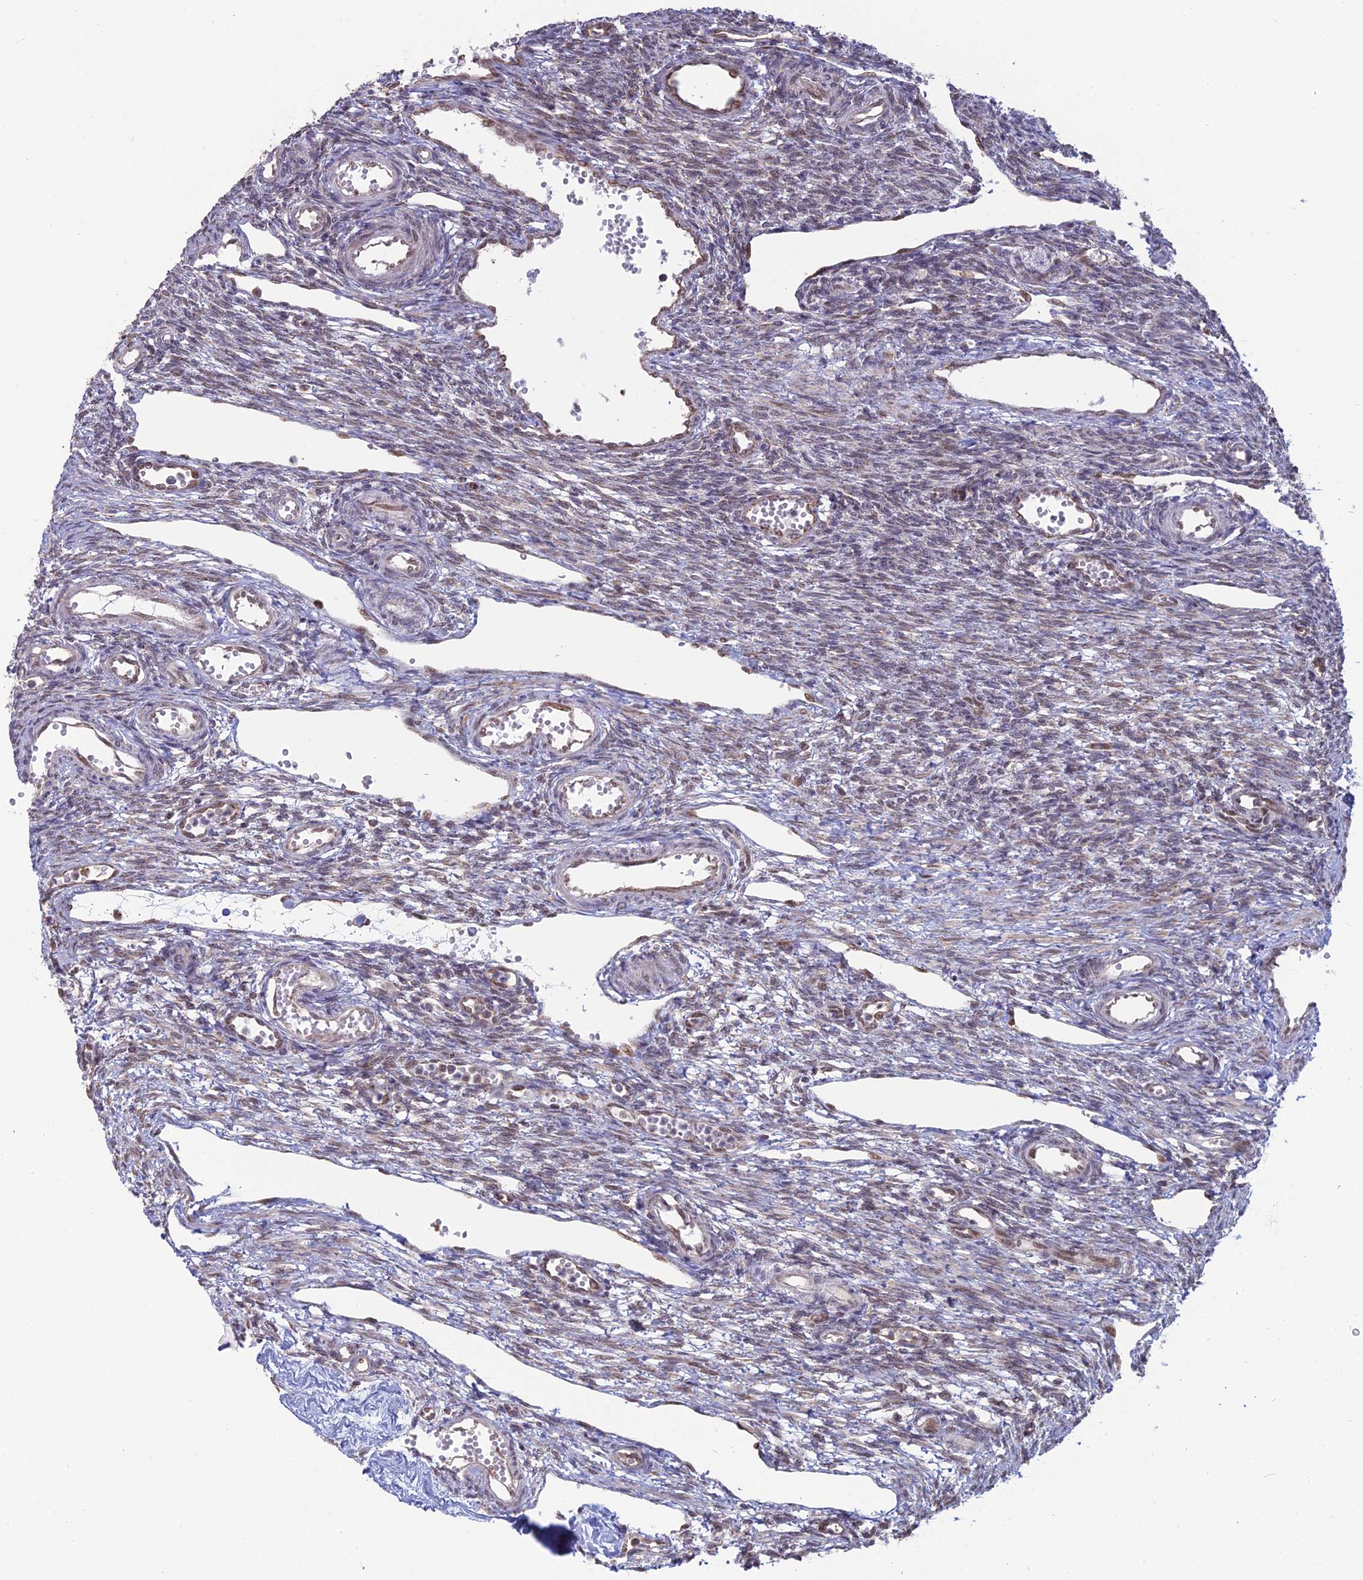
{"staining": {"intensity": "weak", "quantity": "<25%", "location": "cytoplasmic/membranous"}, "tissue": "ovary", "cell_type": "Ovarian stroma cells", "image_type": "normal", "snomed": [{"axis": "morphology", "description": "Normal tissue, NOS"}, {"axis": "morphology", "description": "Cyst, NOS"}, {"axis": "topography", "description": "Ovary"}], "caption": "Ovarian stroma cells show no significant positivity in benign ovary.", "gene": "ARHGAP40", "patient": {"sex": "female", "age": 33}}